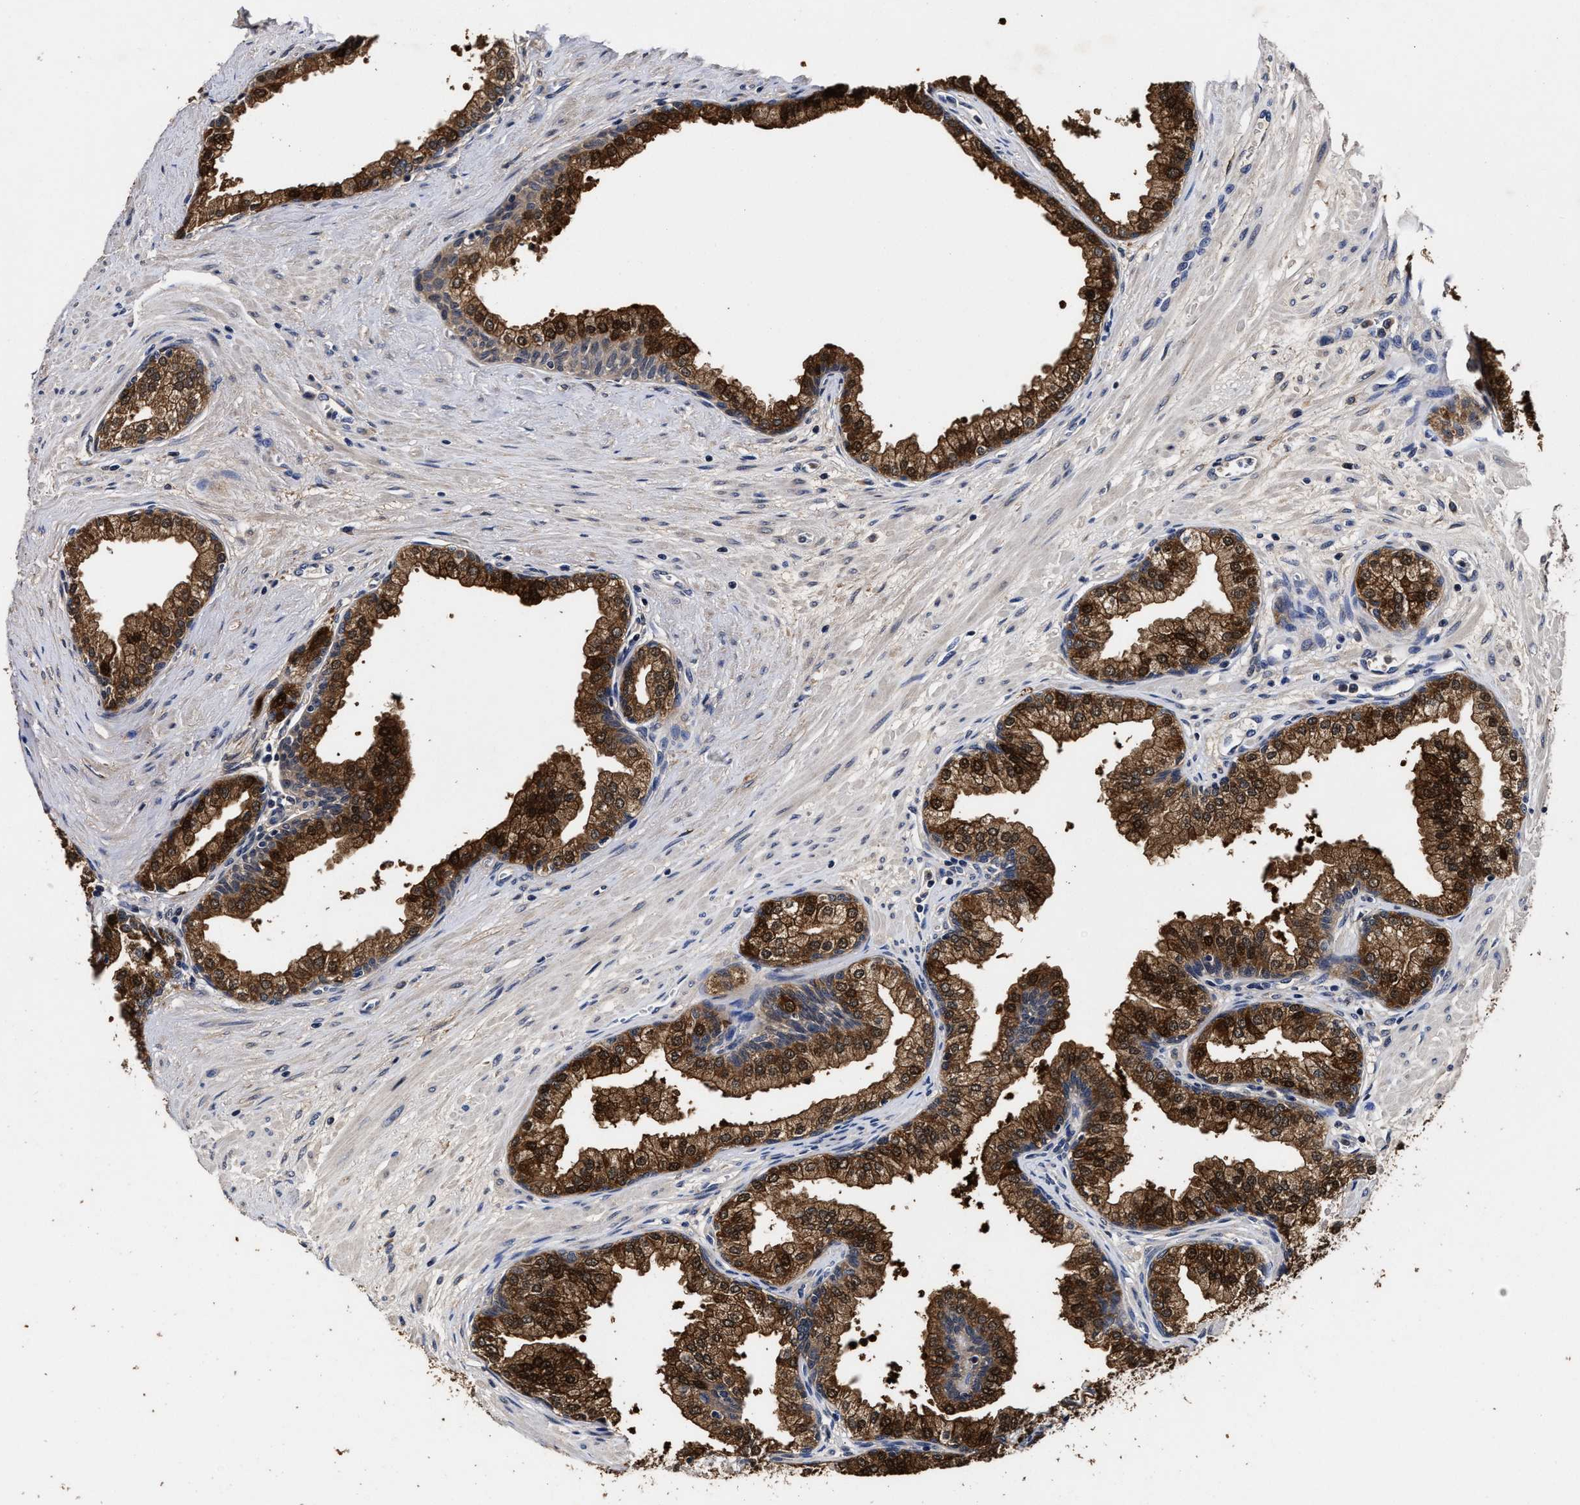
{"staining": {"intensity": "strong", "quantity": ">75%", "location": "cytoplasmic/membranous,nuclear"}, "tissue": "prostate", "cell_type": "Glandular cells", "image_type": "normal", "snomed": [{"axis": "morphology", "description": "Normal tissue, NOS"}, {"axis": "morphology", "description": "Urothelial carcinoma, Low grade"}, {"axis": "topography", "description": "Urinary bladder"}, {"axis": "topography", "description": "Prostate"}], "caption": "Immunohistochemistry (IHC) of unremarkable human prostate displays high levels of strong cytoplasmic/membranous,nuclear staining in approximately >75% of glandular cells. (Brightfield microscopy of DAB IHC at high magnification).", "gene": "SOCS5", "patient": {"sex": "male", "age": 60}}